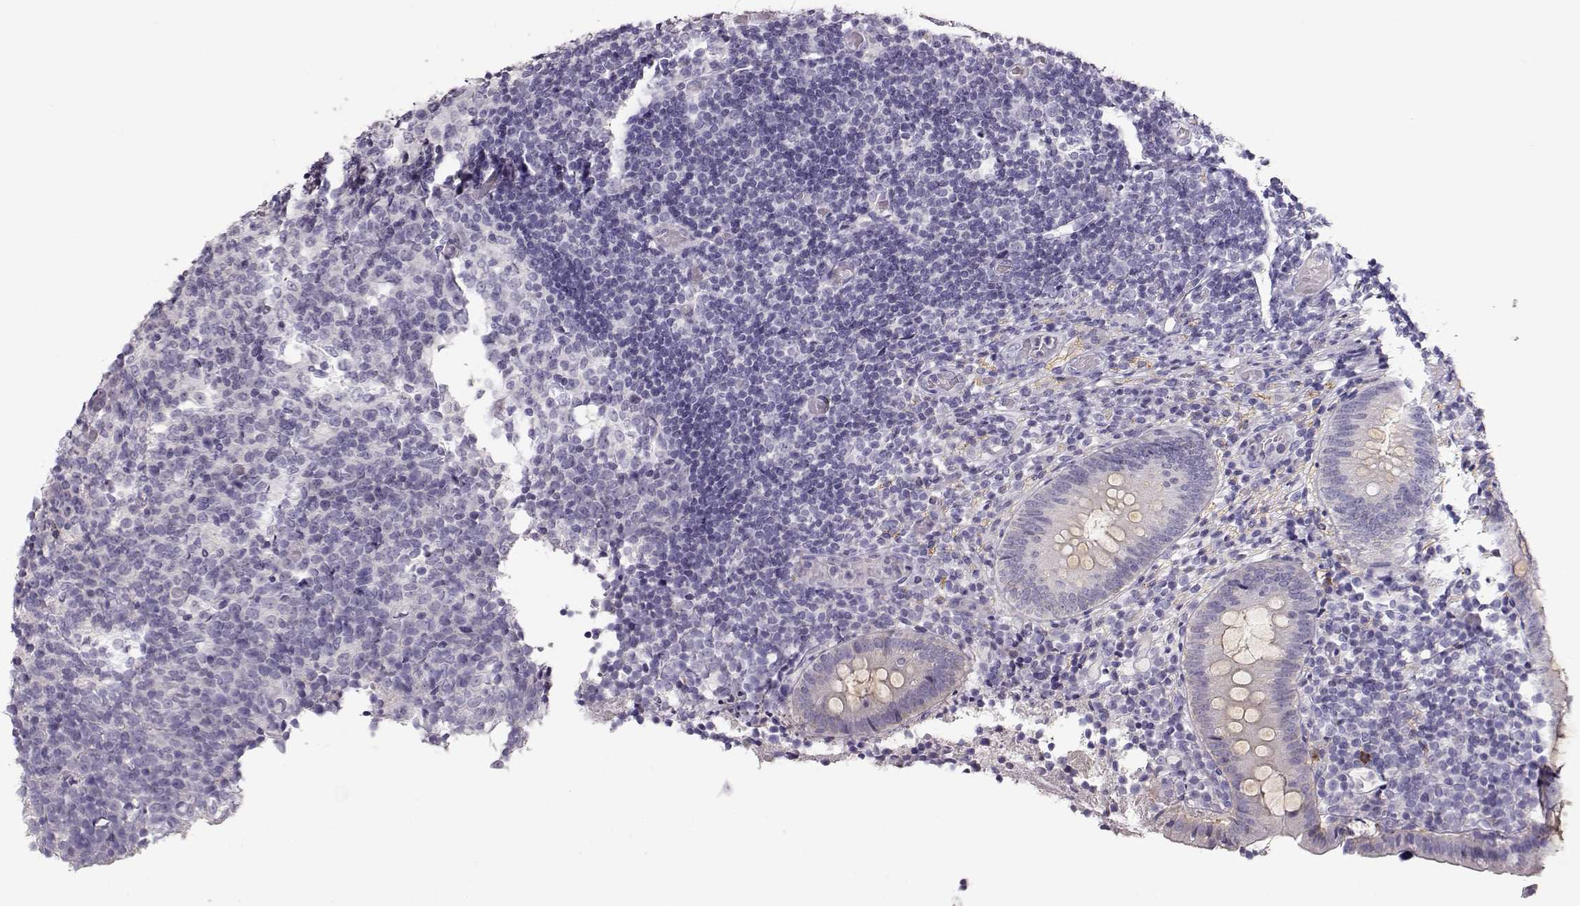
{"staining": {"intensity": "weak", "quantity": "<25%", "location": "cytoplasmic/membranous"}, "tissue": "appendix", "cell_type": "Glandular cells", "image_type": "normal", "snomed": [{"axis": "morphology", "description": "Normal tissue, NOS"}, {"axis": "topography", "description": "Appendix"}], "caption": "DAB (3,3'-diaminobenzidine) immunohistochemical staining of benign human appendix displays no significant expression in glandular cells. (DAB immunohistochemistry with hematoxylin counter stain).", "gene": "RBM44", "patient": {"sex": "female", "age": 32}}